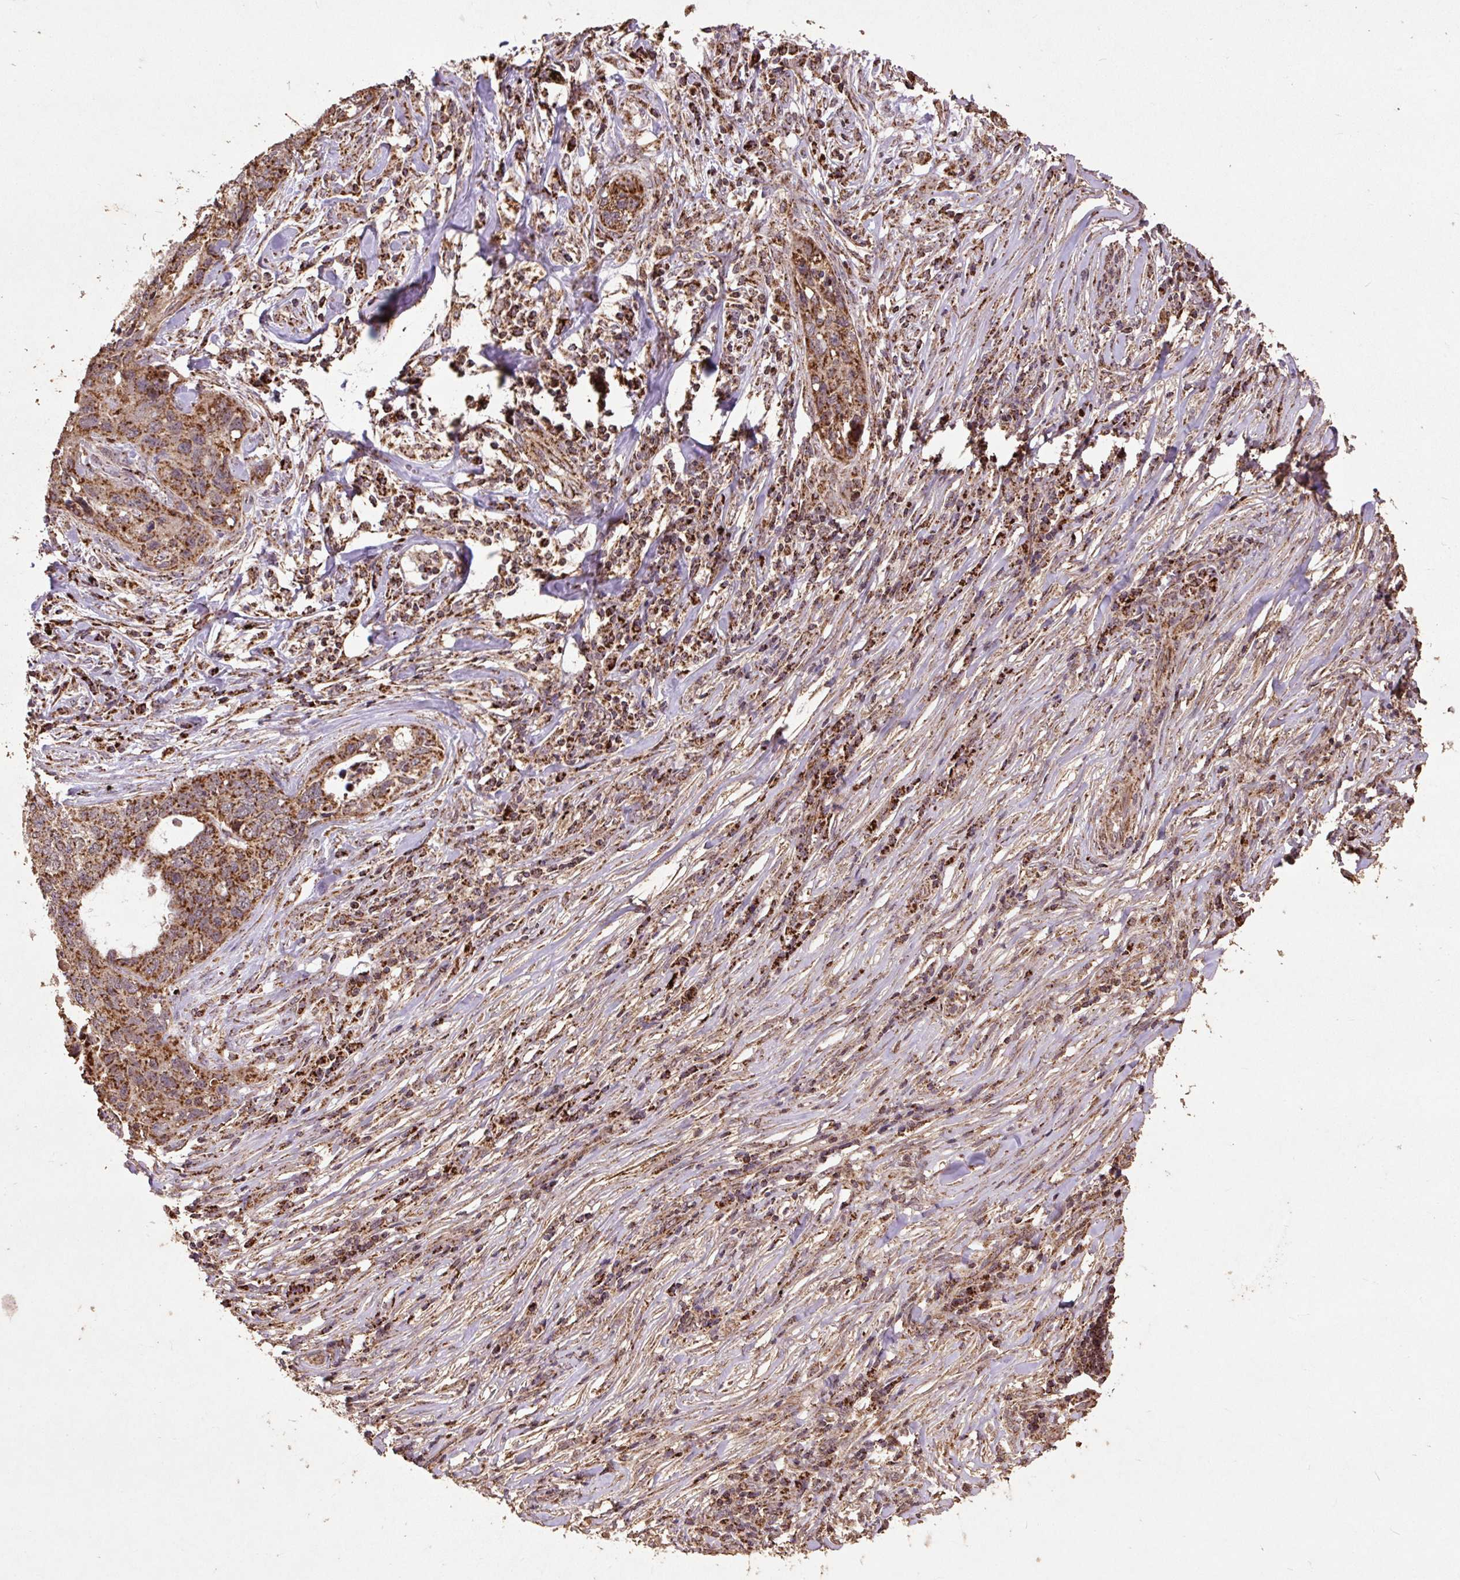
{"staining": {"intensity": "moderate", "quantity": ">75%", "location": "cytoplasmic/membranous"}, "tissue": "lung cancer", "cell_type": "Tumor cells", "image_type": "cancer", "snomed": [{"axis": "morphology", "description": "Squamous cell carcinoma, NOS"}, {"axis": "topography", "description": "Lung"}], "caption": "The histopathology image shows staining of lung cancer, revealing moderate cytoplasmic/membranous protein staining (brown color) within tumor cells.", "gene": "ATP5F1A", "patient": {"sex": "female", "age": 63}}